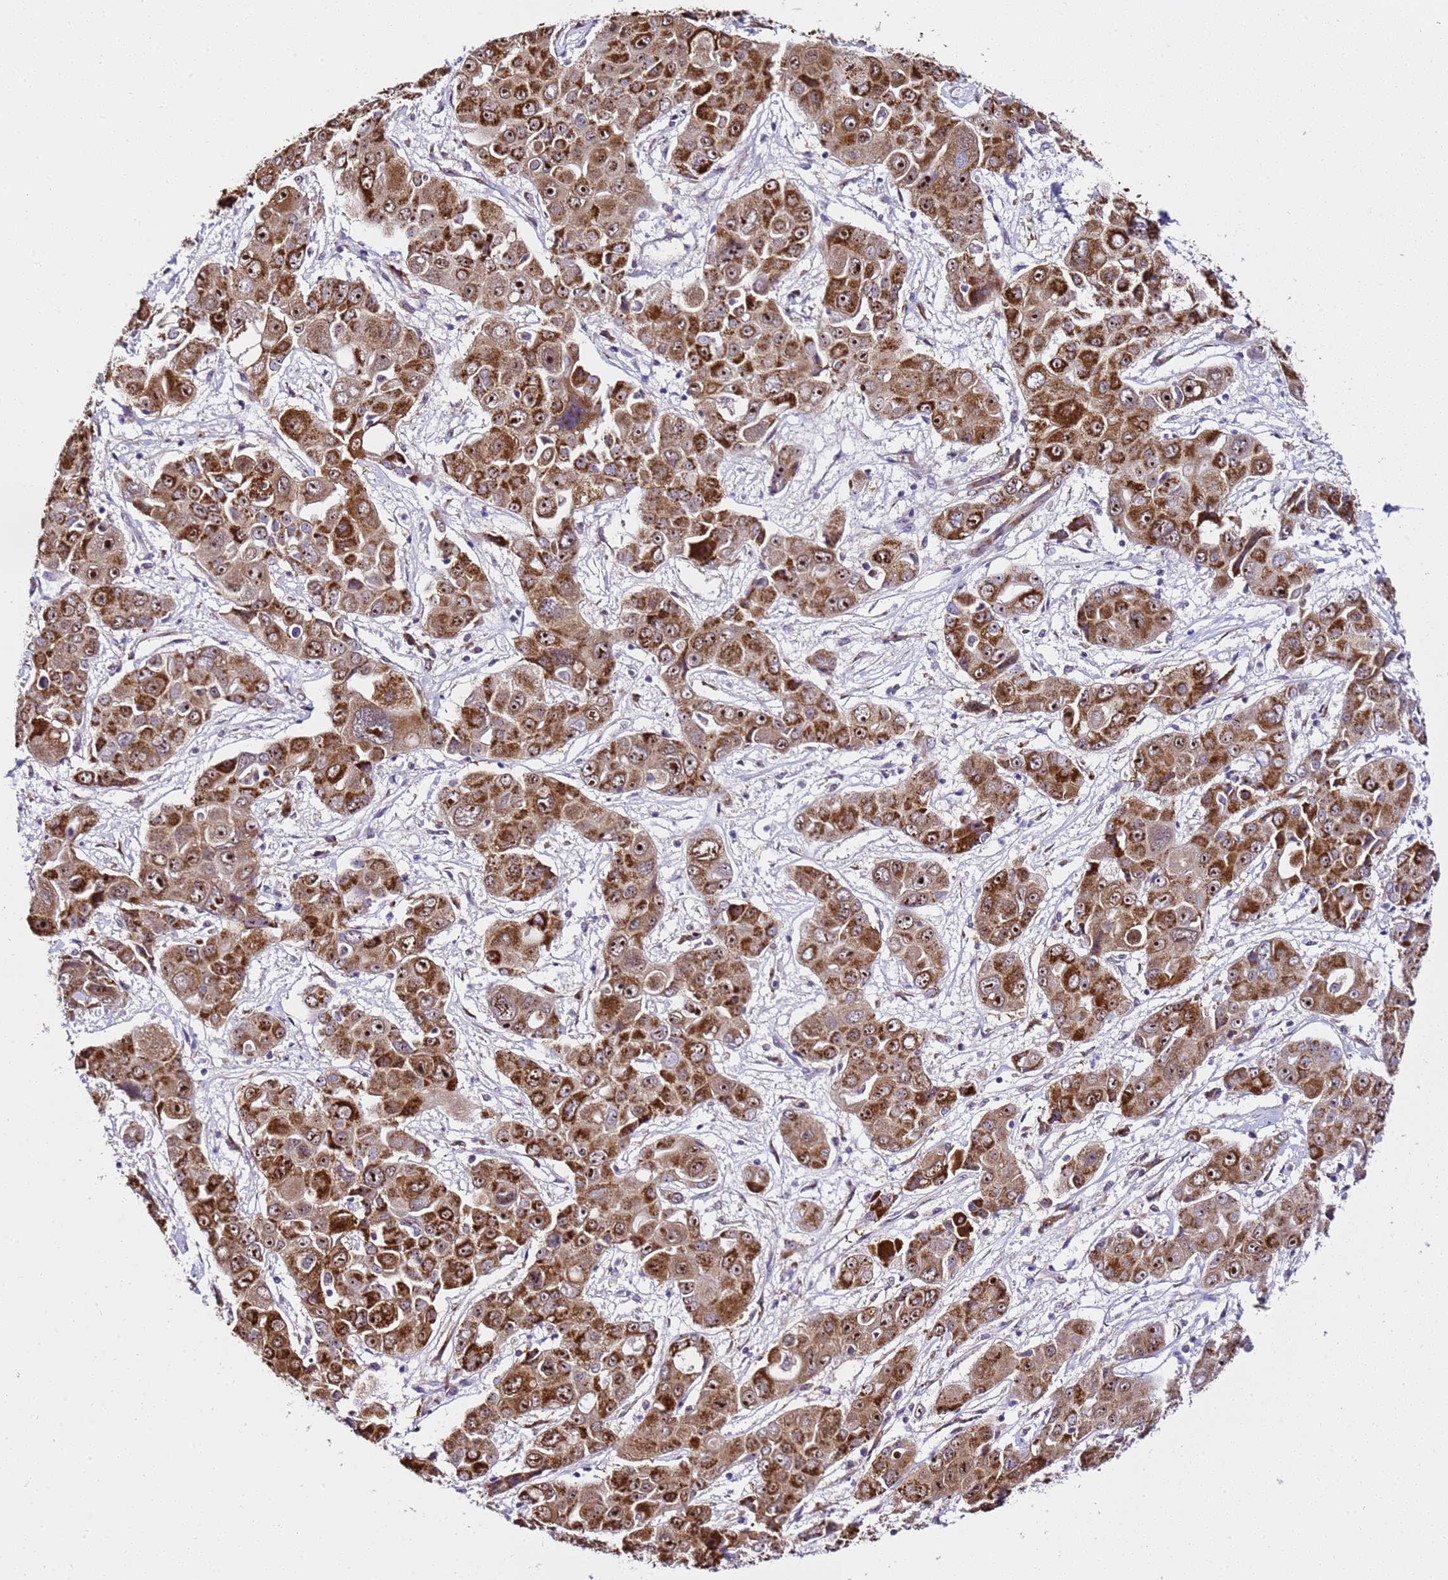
{"staining": {"intensity": "moderate", "quantity": ">75%", "location": "cytoplasmic/membranous,nuclear"}, "tissue": "liver cancer", "cell_type": "Tumor cells", "image_type": "cancer", "snomed": [{"axis": "morphology", "description": "Cholangiocarcinoma"}, {"axis": "topography", "description": "Liver"}], "caption": "Liver cancer (cholangiocarcinoma) stained with a protein marker shows moderate staining in tumor cells.", "gene": "SLX4IP", "patient": {"sex": "male", "age": 67}}